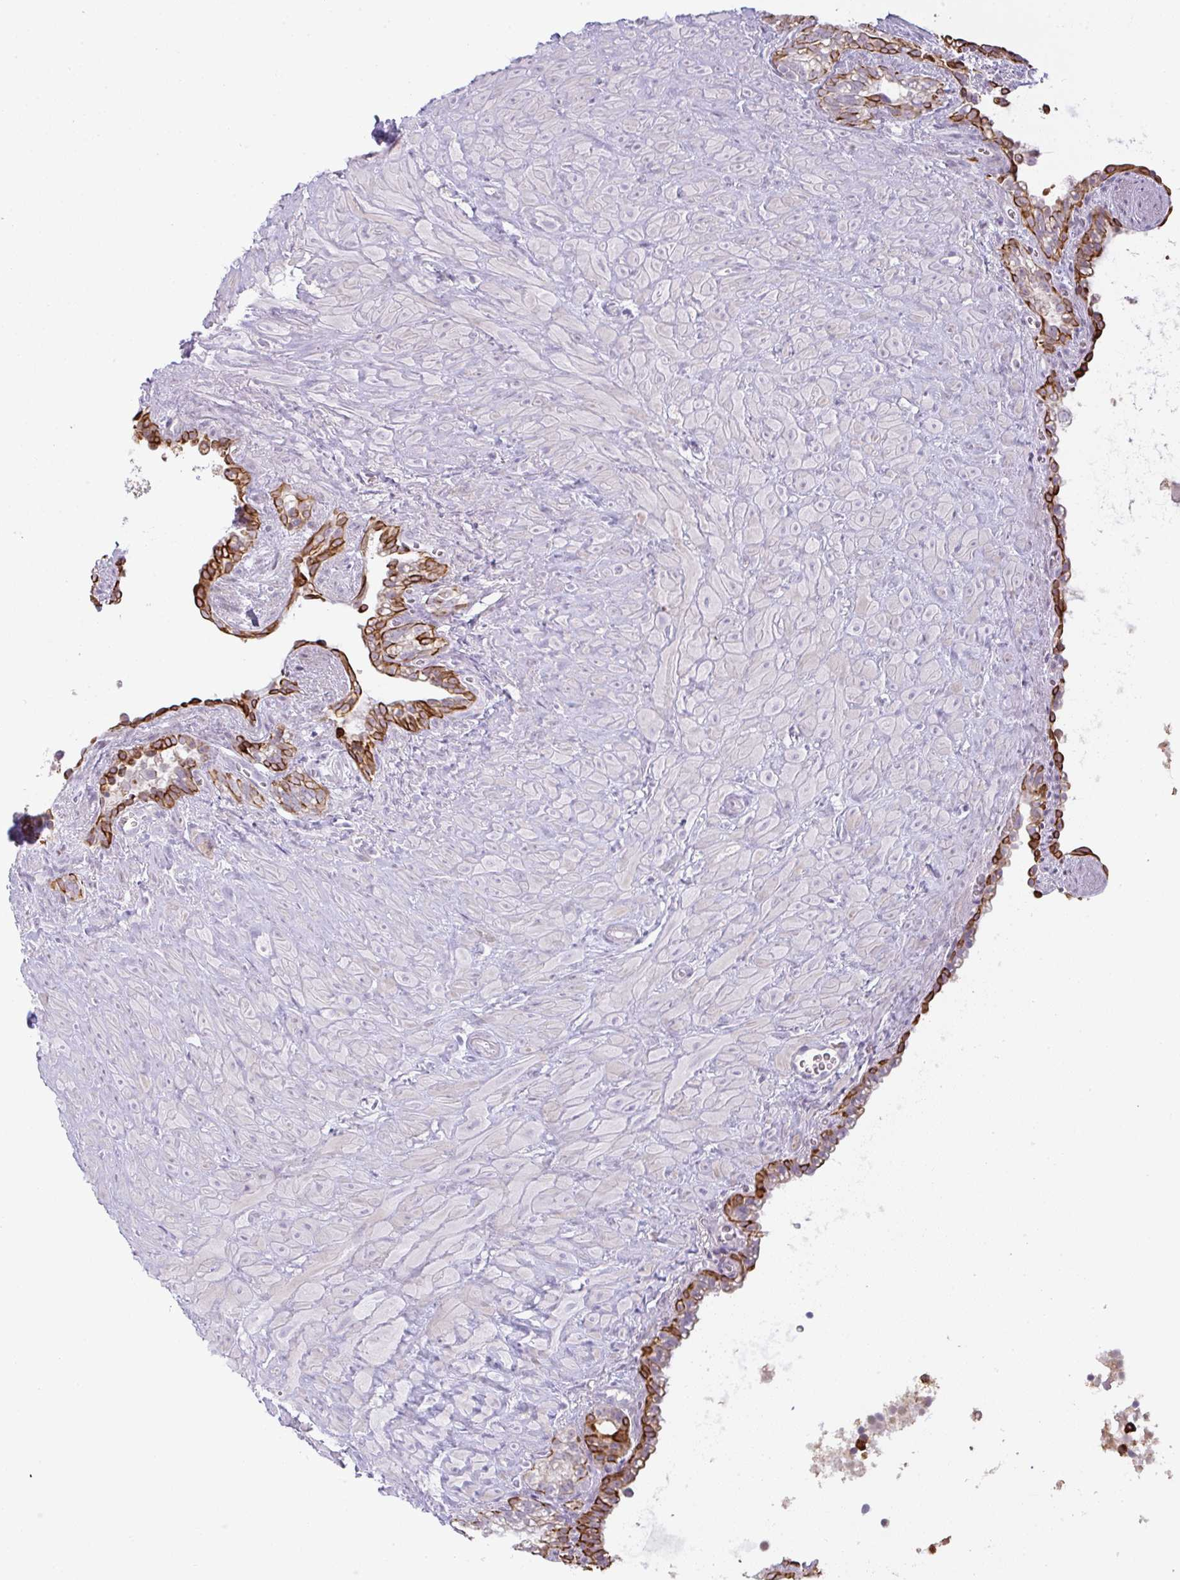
{"staining": {"intensity": "strong", "quantity": "25%-75%", "location": "cytoplasmic/membranous"}, "tissue": "seminal vesicle", "cell_type": "Glandular cells", "image_type": "normal", "snomed": [{"axis": "morphology", "description": "Normal tissue, NOS"}, {"axis": "topography", "description": "Seminal veicle"}], "caption": "This is a photomicrograph of immunohistochemistry (IHC) staining of normal seminal vesicle, which shows strong positivity in the cytoplasmic/membranous of glandular cells.", "gene": "SIRPB2", "patient": {"sex": "male", "age": 76}}